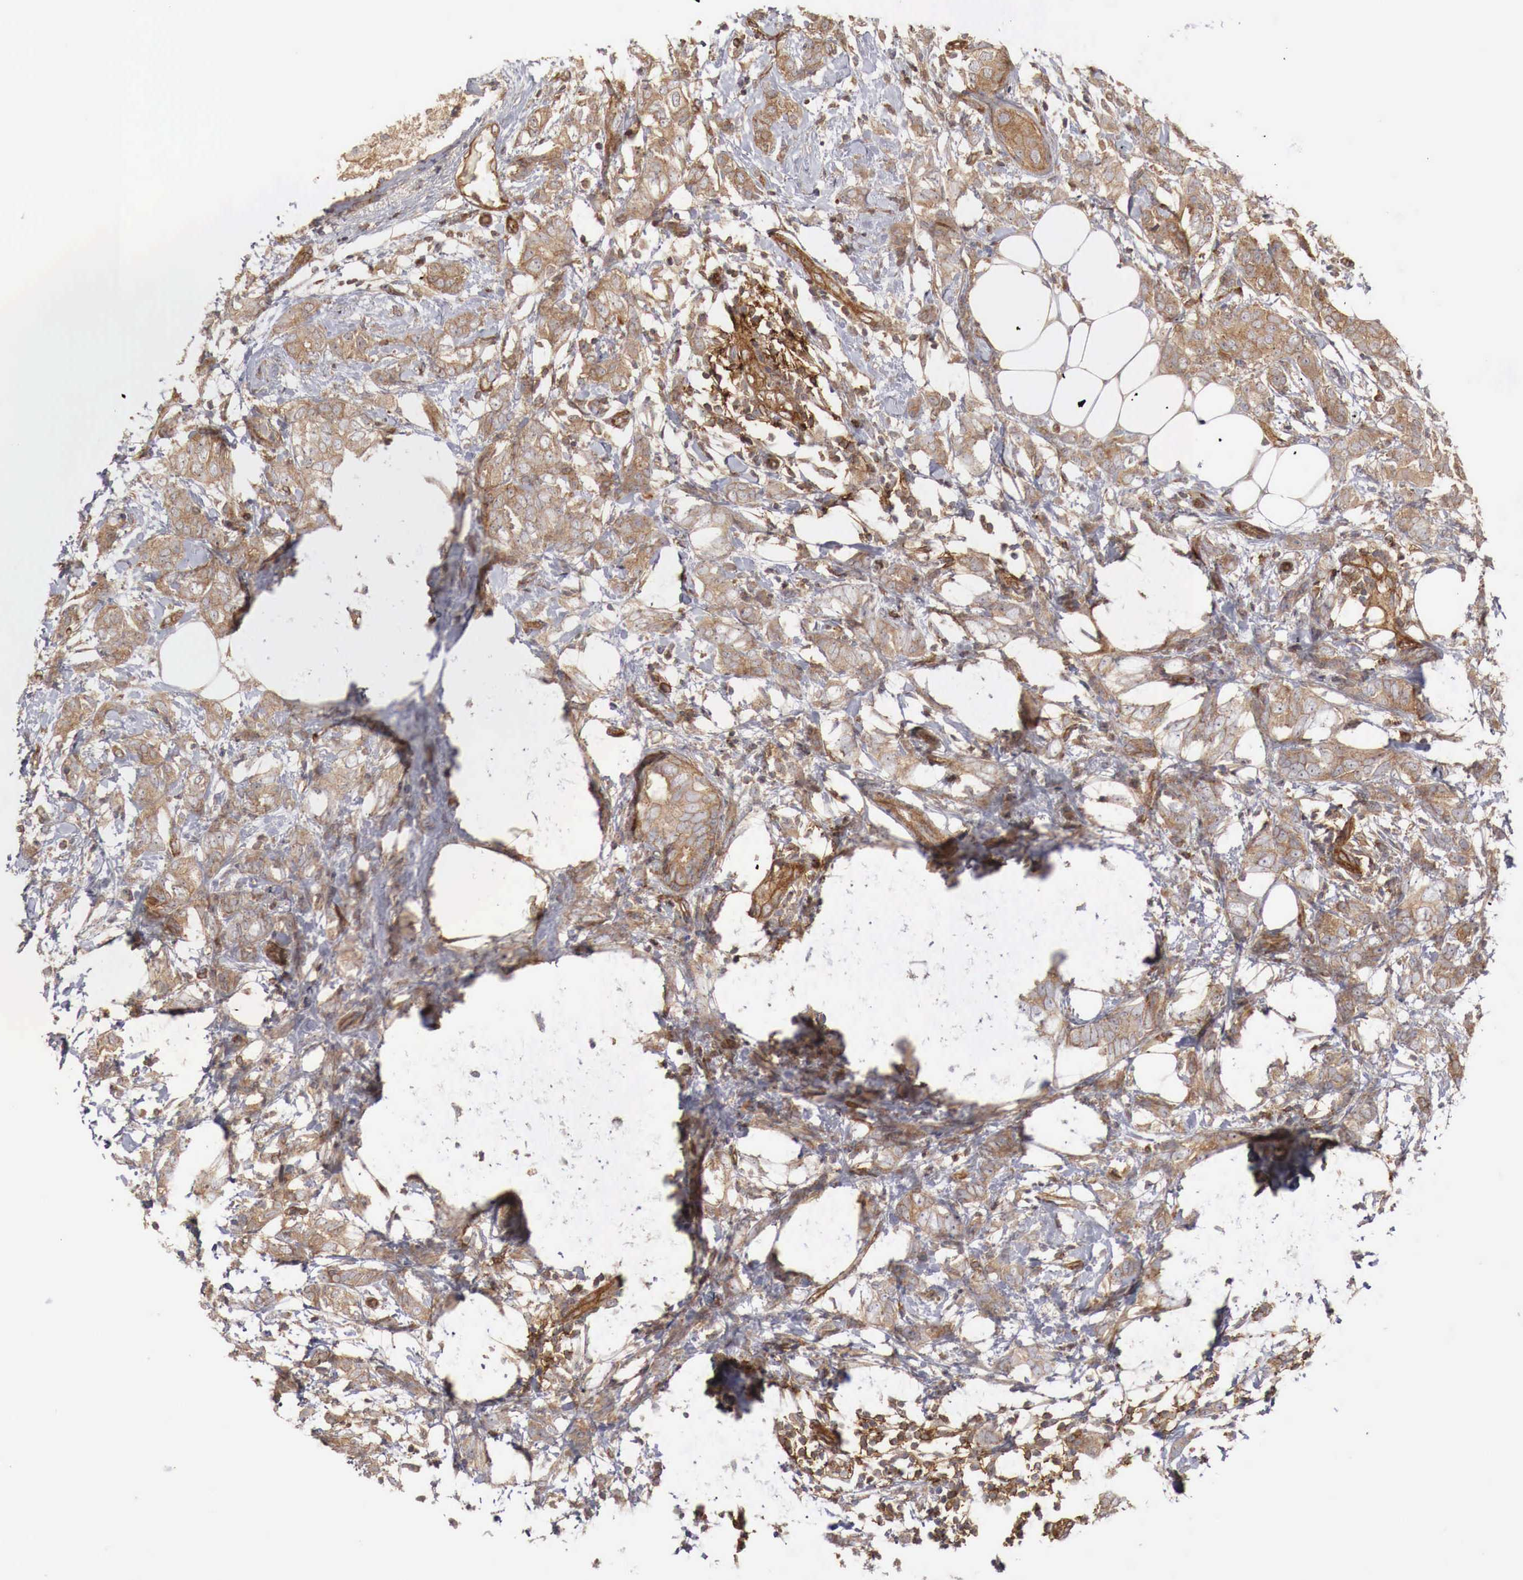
{"staining": {"intensity": "moderate", "quantity": ">75%", "location": "cytoplasmic/membranous"}, "tissue": "breast cancer", "cell_type": "Tumor cells", "image_type": "cancer", "snomed": [{"axis": "morphology", "description": "Duct carcinoma"}, {"axis": "topography", "description": "Breast"}], "caption": "Protein positivity by immunohistochemistry reveals moderate cytoplasmic/membranous positivity in approximately >75% of tumor cells in intraductal carcinoma (breast).", "gene": "ARMCX4", "patient": {"sex": "female", "age": 53}}